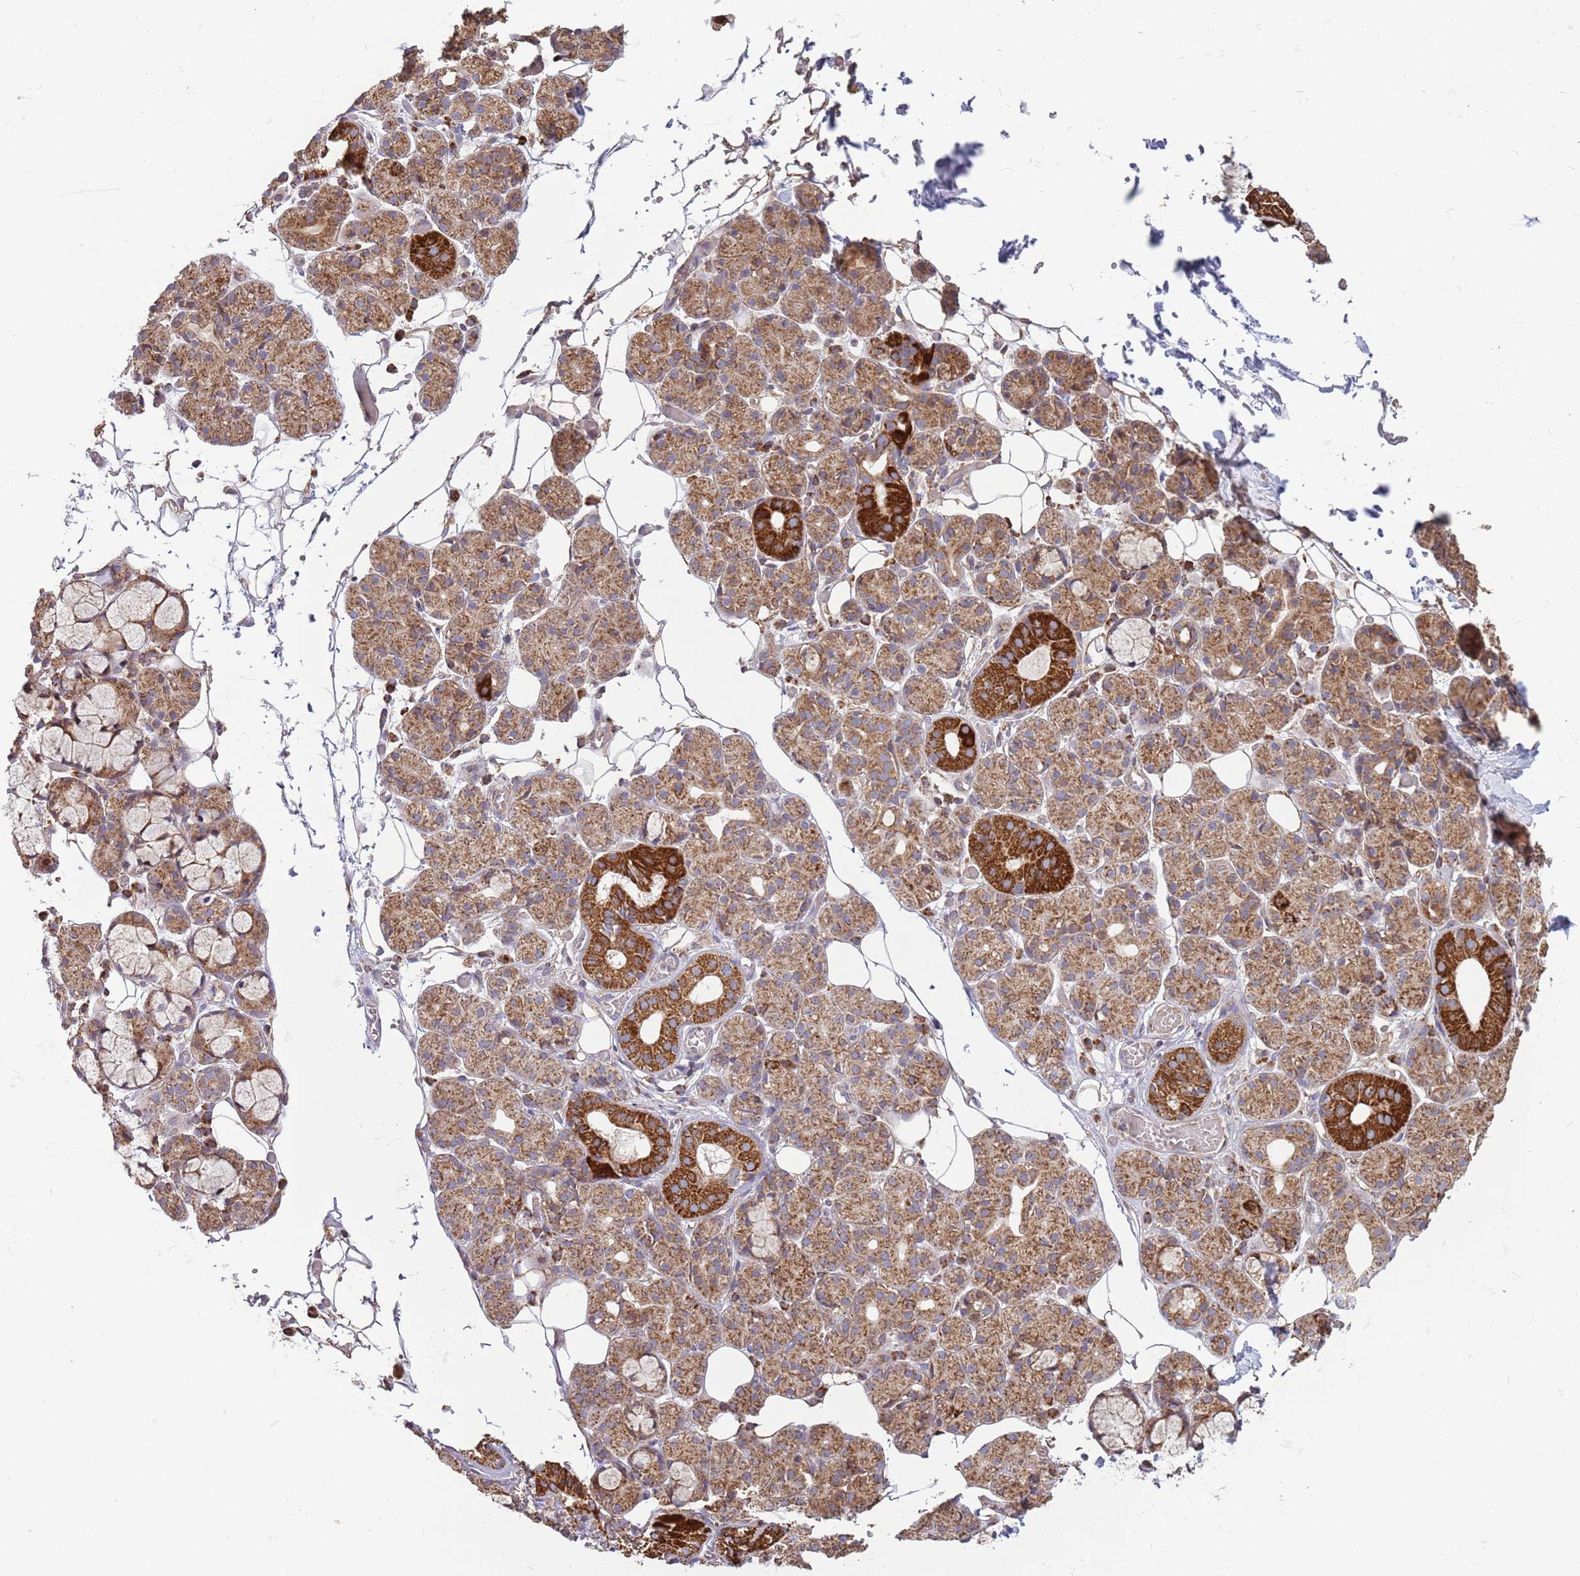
{"staining": {"intensity": "strong", "quantity": "25%-75%", "location": "cytoplasmic/membranous"}, "tissue": "salivary gland", "cell_type": "Glandular cells", "image_type": "normal", "snomed": [{"axis": "morphology", "description": "Normal tissue, NOS"}, {"axis": "topography", "description": "Salivary gland"}], "caption": "This photomicrograph displays immunohistochemistry (IHC) staining of normal salivary gland, with high strong cytoplasmic/membranous positivity in about 25%-75% of glandular cells.", "gene": "ATP5PD", "patient": {"sex": "male", "age": 63}}